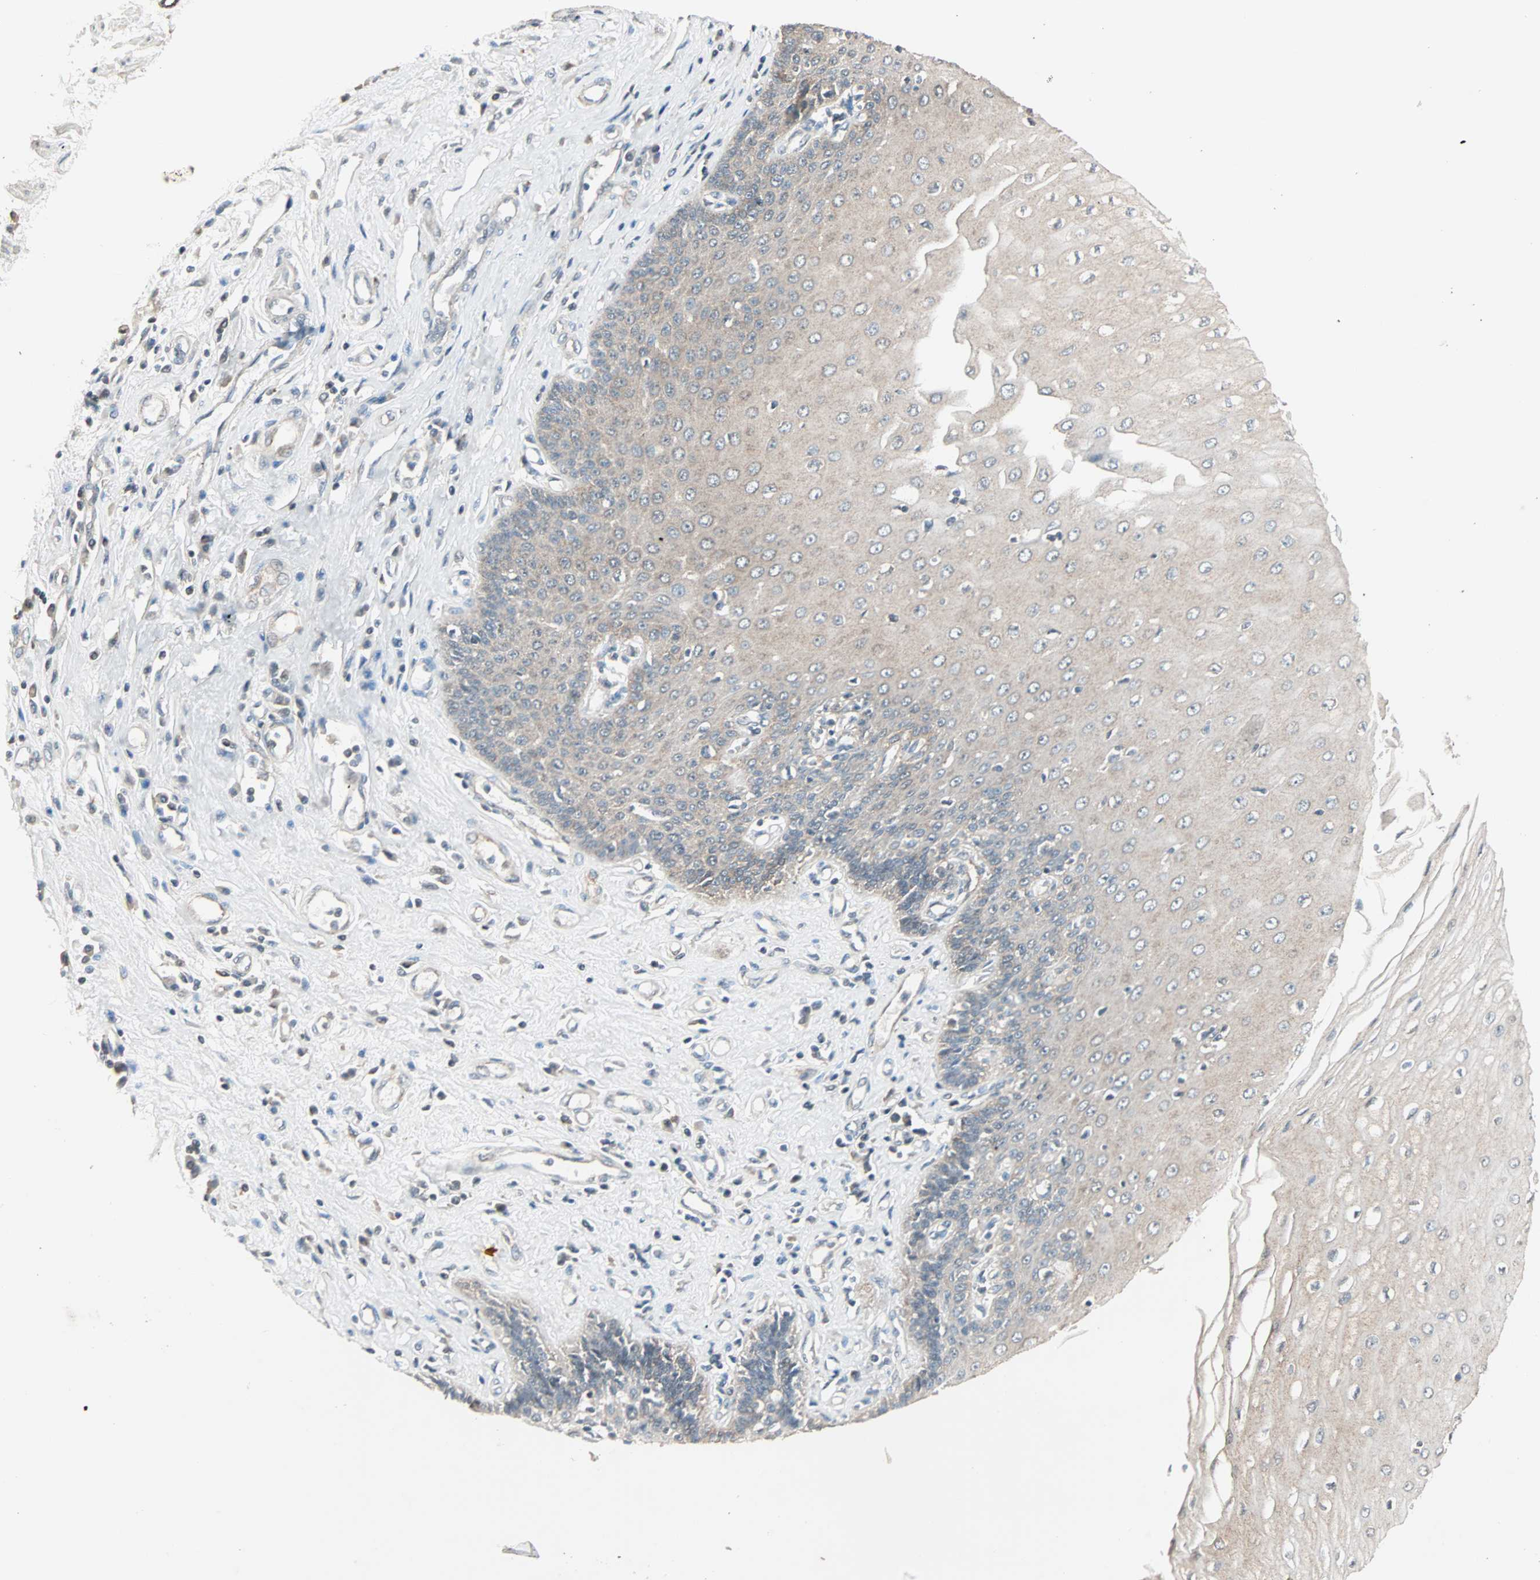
{"staining": {"intensity": "moderate", "quantity": "<25%", "location": "cytoplasmic/membranous"}, "tissue": "esophagus", "cell_type": "Squamous epithelial cells", "image_type": "normal", "snomed": [{"axis": "morphology", "description": "Normal tissue, NOS"}, {"axis": "topography", "description": "Esophagus"}], "caption": "Moderate cytoplasmic/membranous protein positivity is identified in about <25% of squamous epithelial cells in esophagus. (Stains: DAB (3,3'-diaminobenzidine) in brown, nuclei in blue, Microscopy: brightfield microscopy at high magnification).", "gene": "MAP3K21", "patient": {"sex": "male", "age": 70}}